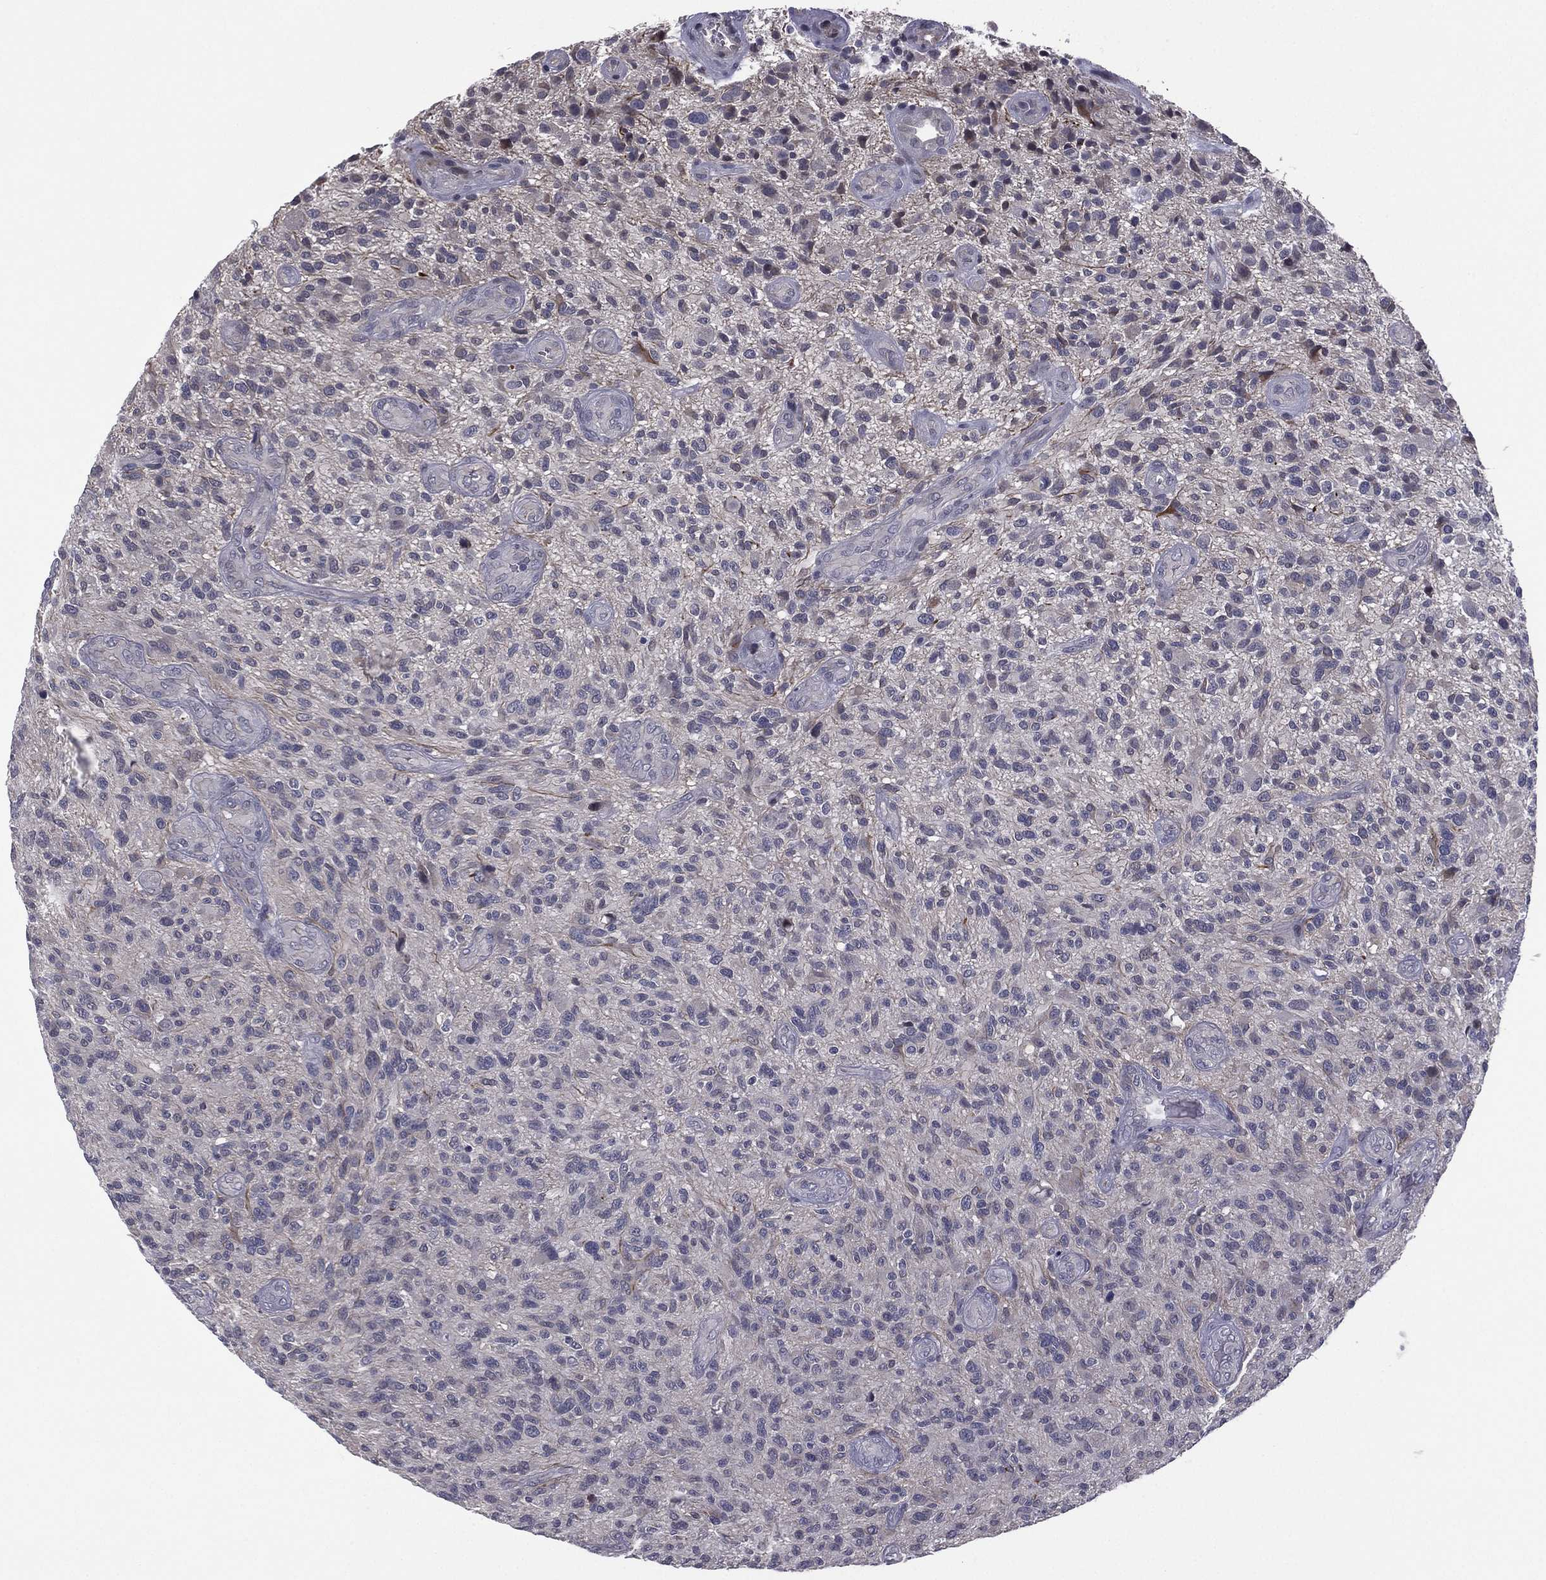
{"staining": {"intensity": "negative", "quantity": "none", "location": "none"}, "tissue": "glioma", "cell_type": "Tumor cells", "image_type": "cancer", "snomed": [{"axis": "morphology", "description": "Glioma, malignant, High grade"}, {"axis": "topography", "description": "Brain"}], "caption": "The histopathology image reveals no staining of tumor cells in malignant high-grade glioma.", "gene": "ACTRT2", "patient": {"sex": "male", "age": 47}}